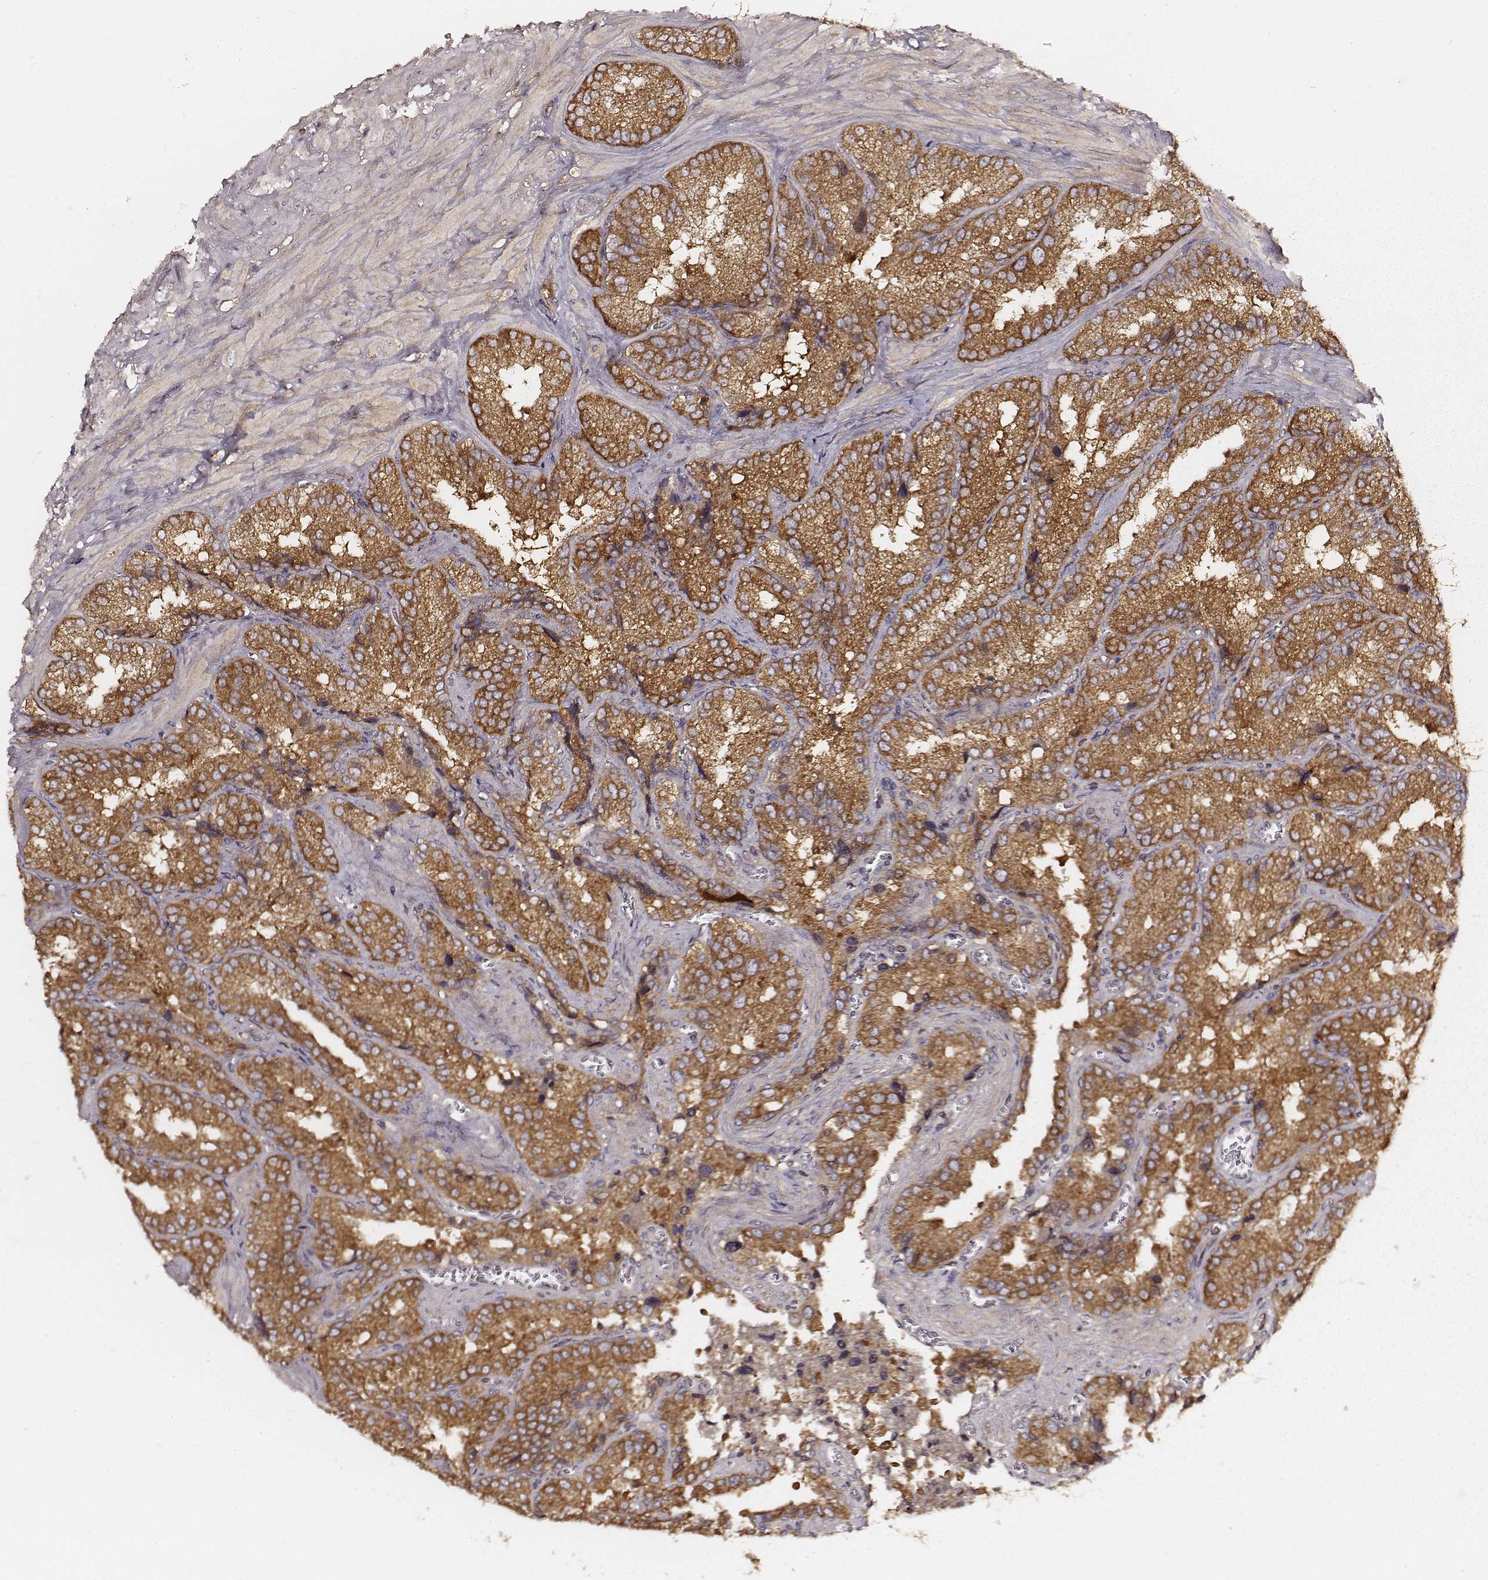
{"staining": {"intensity": "strong", "quantity": ">75%", "location": "cytoplasmic/membranous"}, "tissue": "seminal vesicle", "cell_type": "Glandular cells", "image_type": "normal", "snomed": [{"axis": "morphology", "description": "Normal tissue, NOS"}, {"axis": "topography", "description": "Seminal veicle"}], "caption": "Immunohistochemistry (IHC) (DAB) staining of benign human seminal vesicle demonstrates strong cytoplasmic/membranous protein expression in approximately >75% of glandular cells.", "gene": "CARS1", "patient": {"sex": "male", "age": 37}}